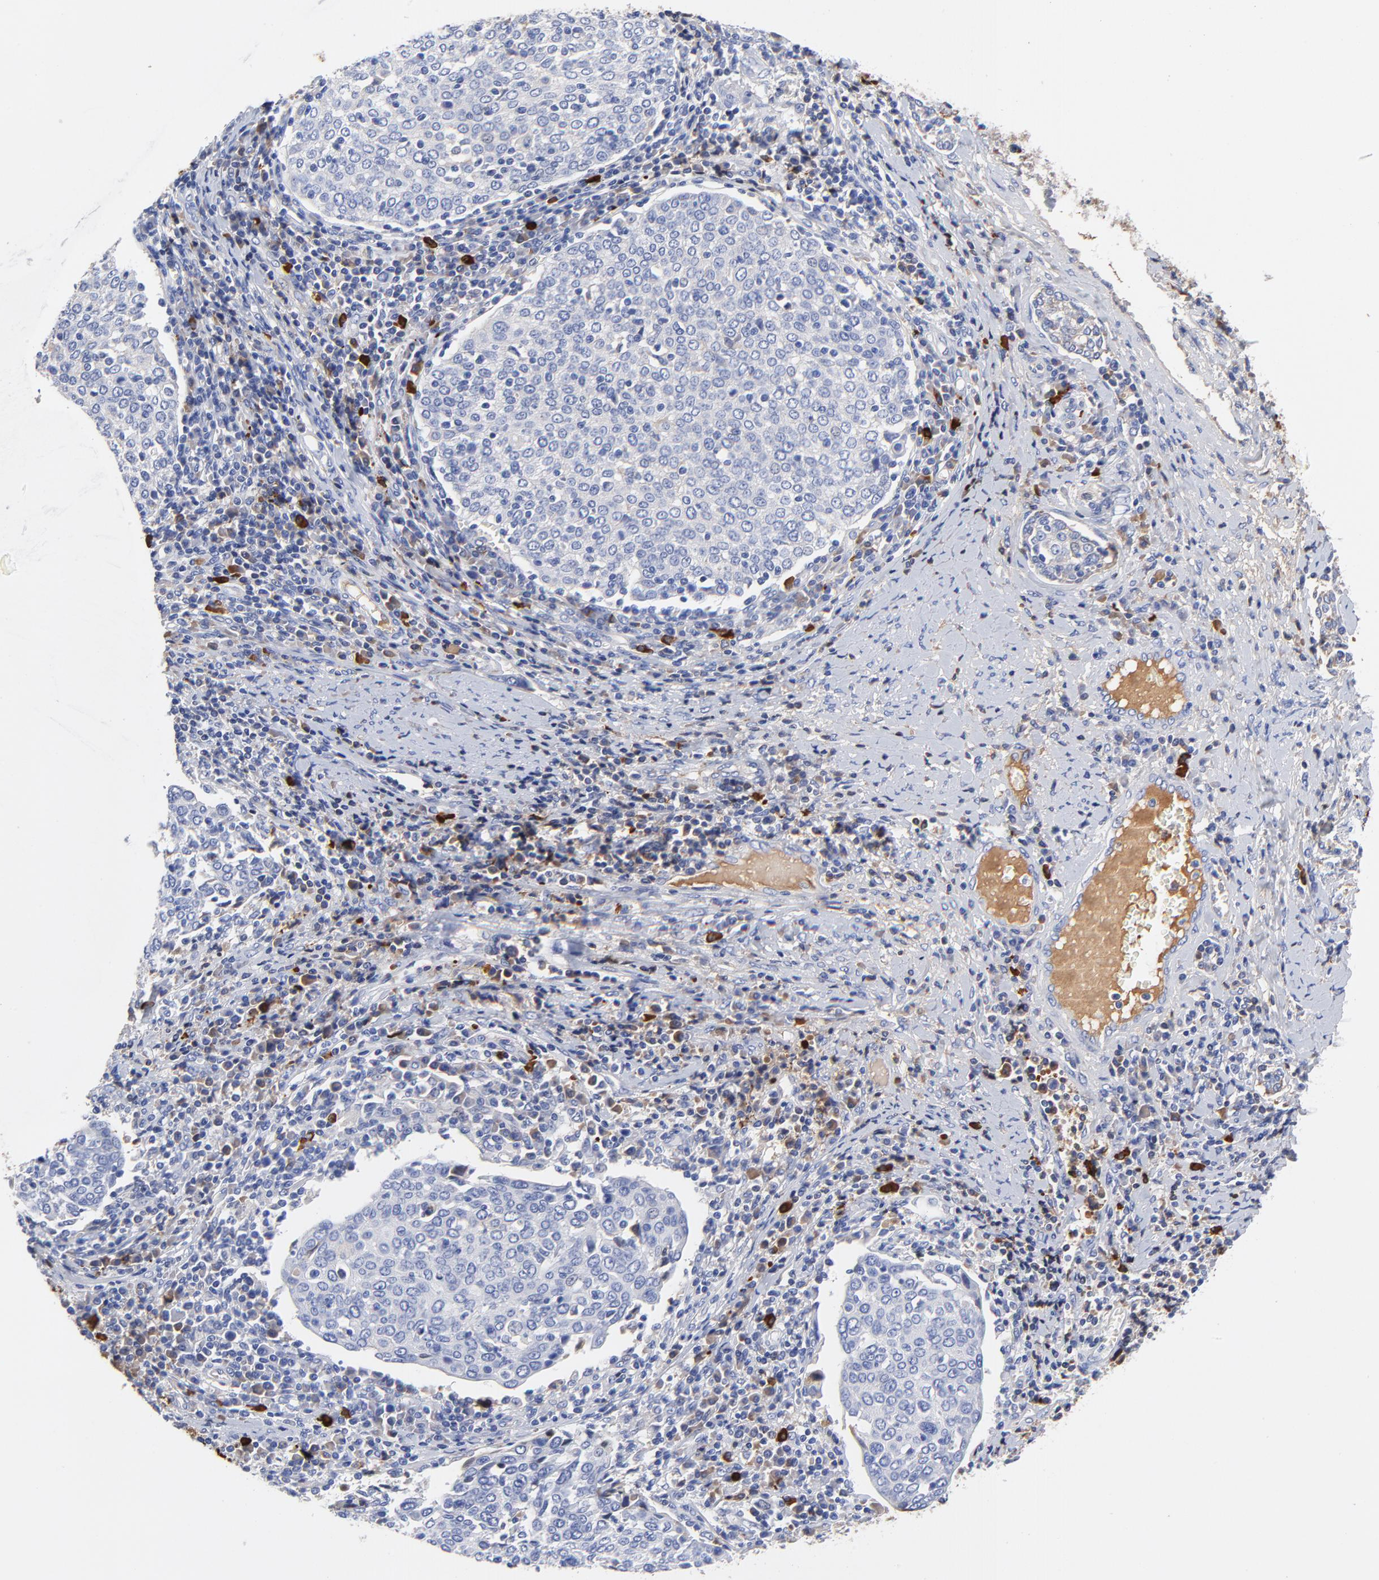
{"staining": {"intensity": "weak", "quantity": "<25%", "location": "cytoplasmic/membranous"}, "tissue": "cervical cancer", "cell_type": "Tumor cells", "image_type": "cancer", "snomed": [{"axis": "morphology", "description": "Squamous cell carcinoma, NOS"}, {"axis": "topography", "description": "Cervix"}], "caption": "The histopathology image exhibits no staining of tumor cells in squamous cell carcinoma (cervical). (Brightfield microscopy of DAB (3,3'-diaminobenzidine) immunohistochemistry at high magnification).", "gene": "IGLV3-10", "patient": {"sex": "female", "age": 40}}